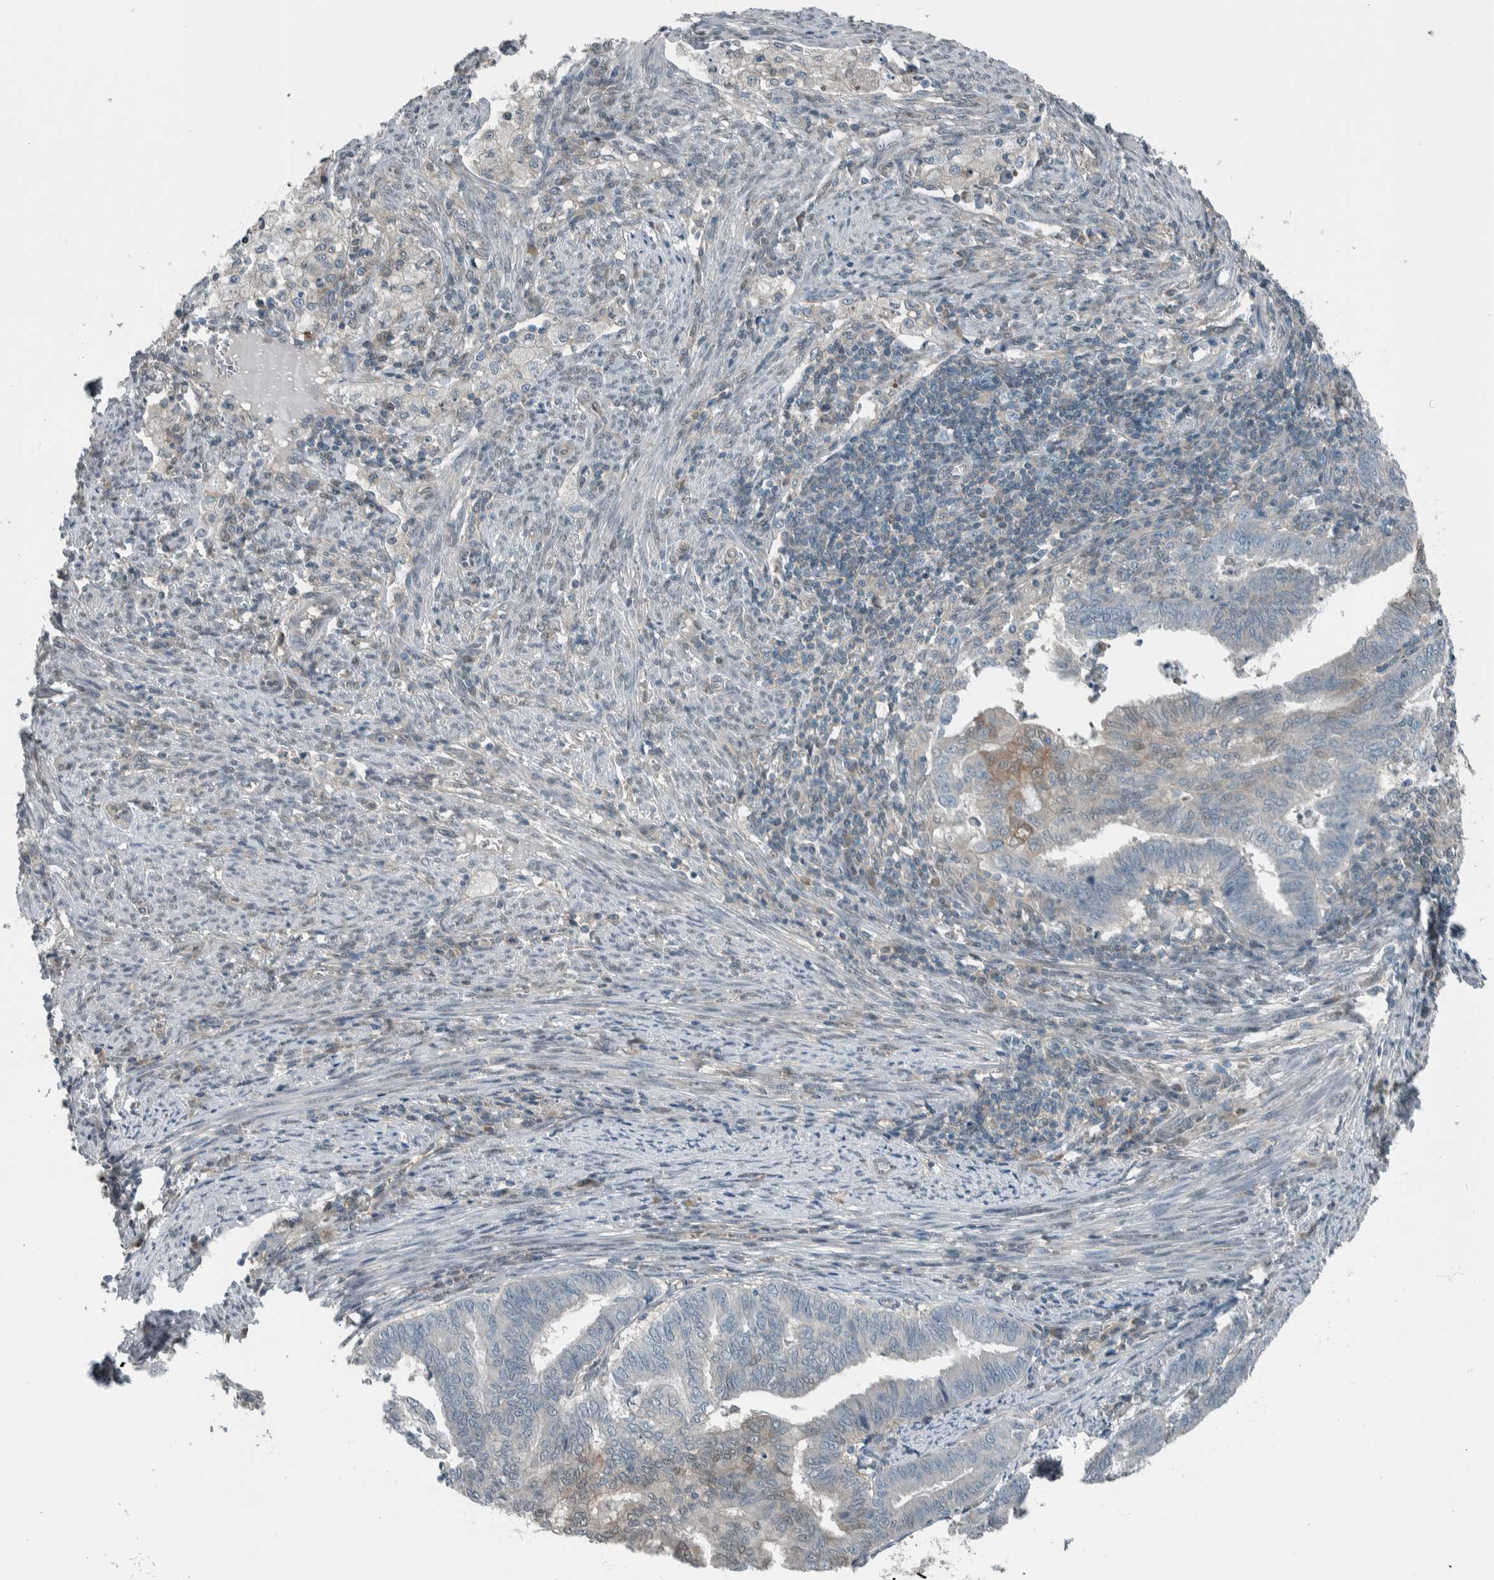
{"staining": {"intensity": "weak", "quantity": "<25%", "location": "cytoplasmic/membranous"}, "tissue": "endometrial cancer", "cell_type": "Tumor cells", "image_type": "cancer", "snomed": [{"axis": "morphology", "description": "Polyp, NOS"}, {"axis": "morphology", "description": "Adenocarcinoma, NOS"}, {"axis": "morphology", "description": "Adenoma, NOS"}, {"axis": "topography", "description": "Endometrium"}], "caption": "An immunohistochemistry (IHC) image of endometrial cancer is shown. There is no staining in tumor cells of endometrial cancer. (Immunohistochemistry, brightfield microscopy, high magnification).", "gene": "ALAD", "patient": {"sex": "female", "age": 79}}